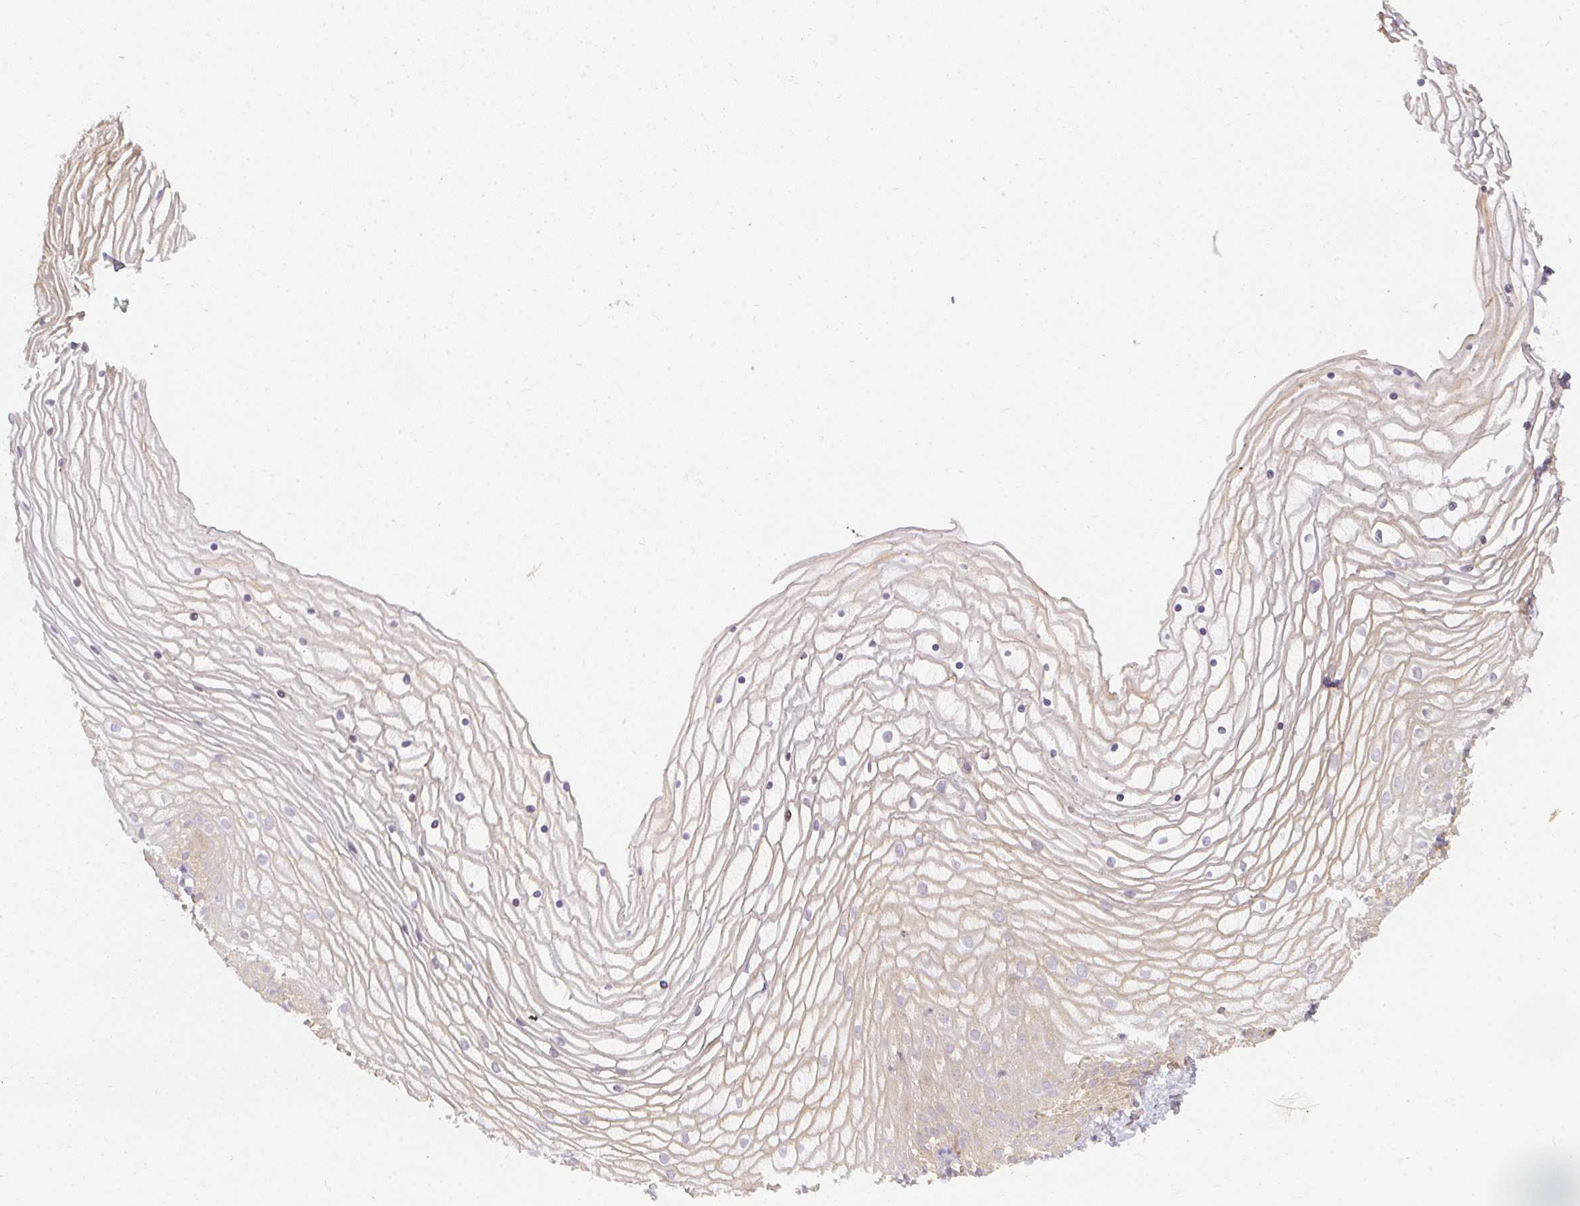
{"staining": {"intensity": "moderate", "quantity": "25%-75%", "location": "cytoplasmic/membranous"}, "tissue": "vagina", "cell_type": "Squamous epithelial cells", "image_type": "normal", "snomed": [{"axis": "morphology", "description": "Normal tissue, NOS"}, {"axis": "topography", "description": "Vagina"}], "caption": "This is an image of IHC staining of benign vagina, which shows moderate staining in the cytoplasmic/membranous of squamous epithelial cells.", "gene": "SLC35B3", "patient": {"sex": "female", "age": 56}}